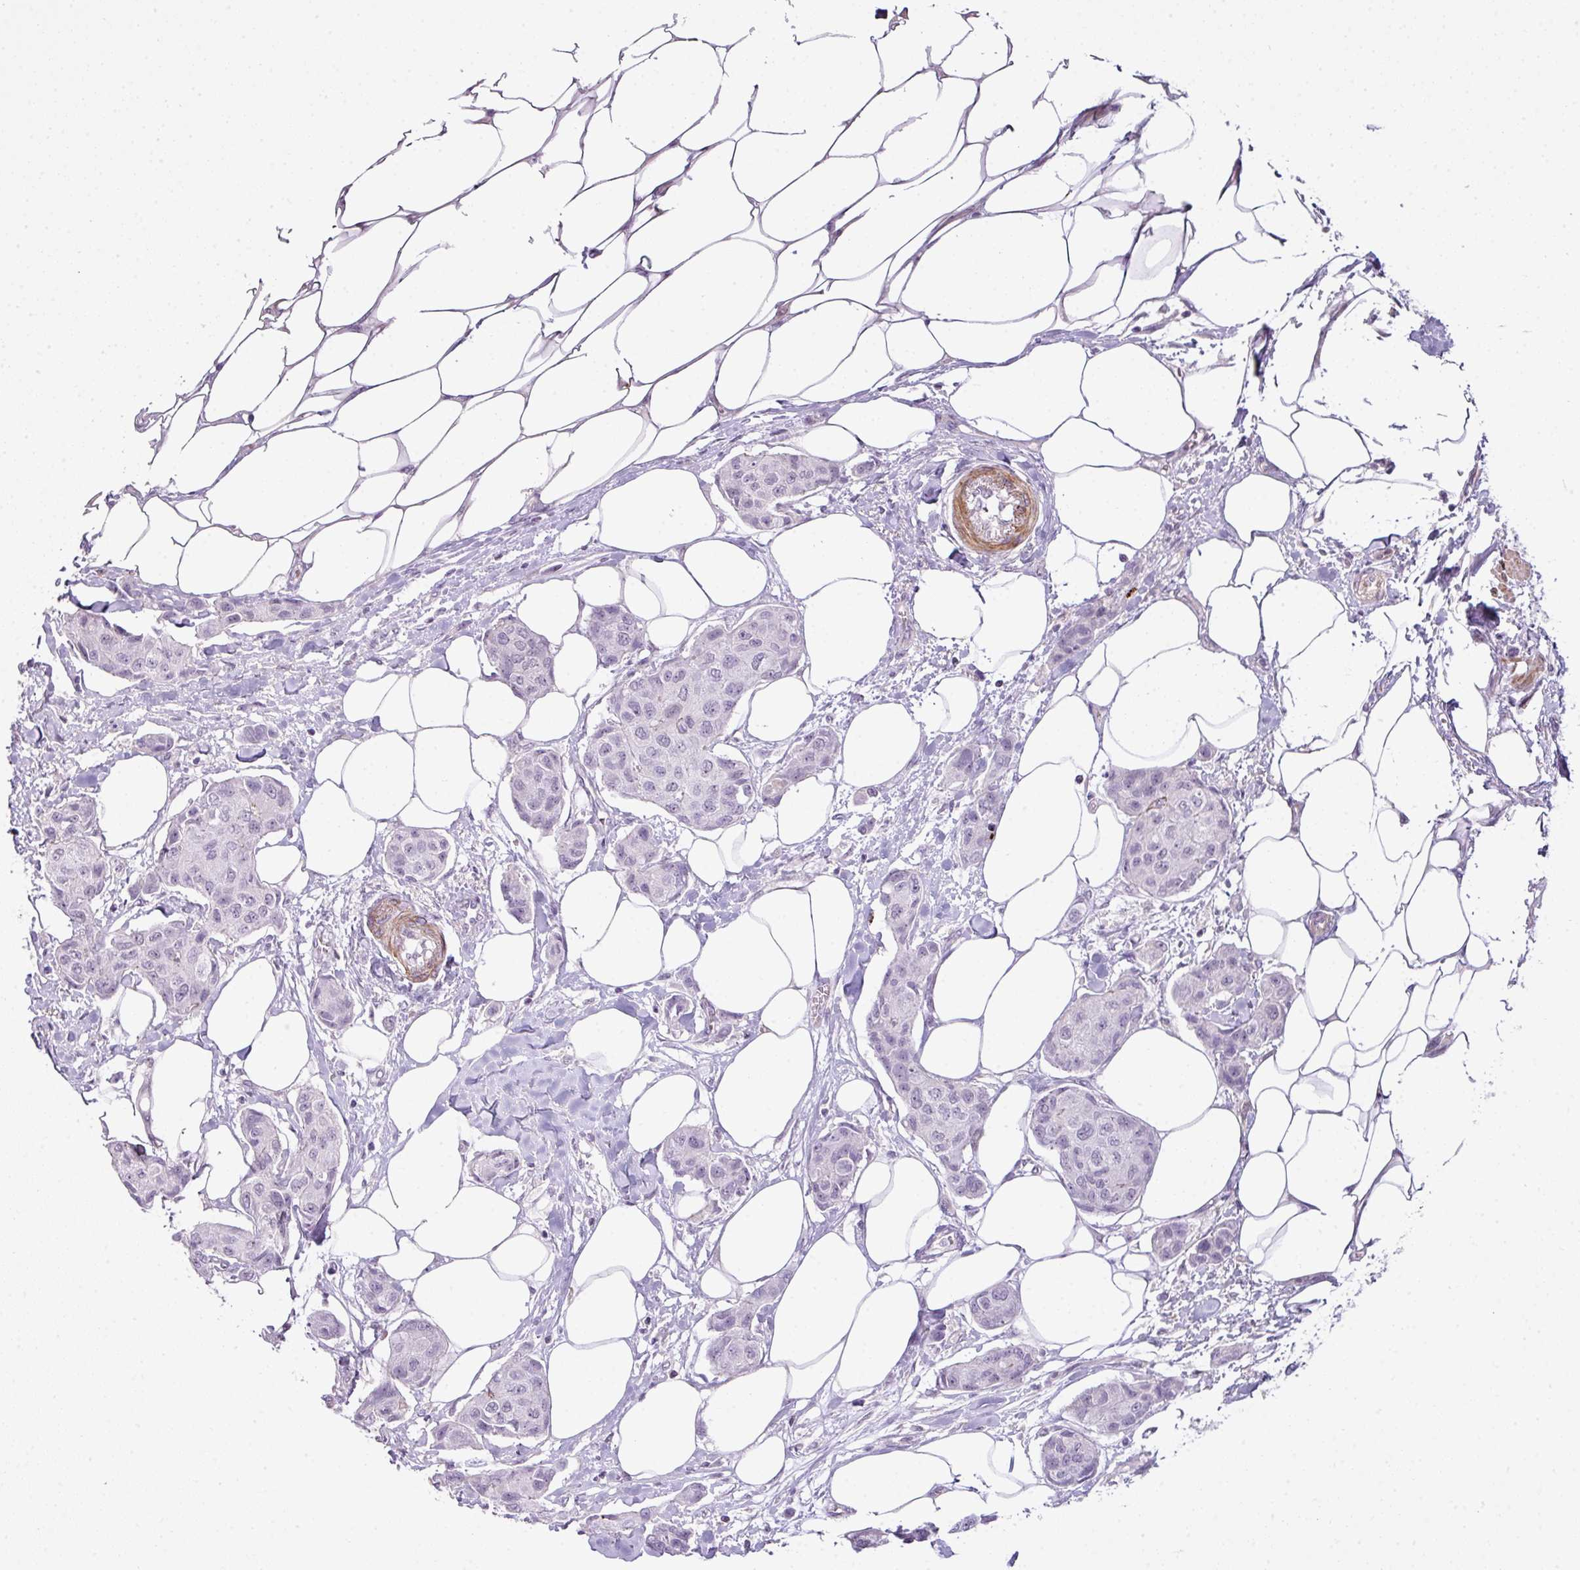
{"staining": {"intensity": "negative", "quantity": "none", "location": "none"}, "tissue": "breast cancer", "cell_type": "Tumor cells", "image_type": "cancer", "snomed": [{"axis": "morphology", "description": "Duct carcinoma"}, {"axis": "topography", "description": "Breast"}, {"axis": "topography", "description": "Lymph node"}], "caption": "Tumor cells are negative for protein expression in human breast intraductal carcinoma.", "gene": "ZNF688", "patient": {"sex": "female", "age": 80}}